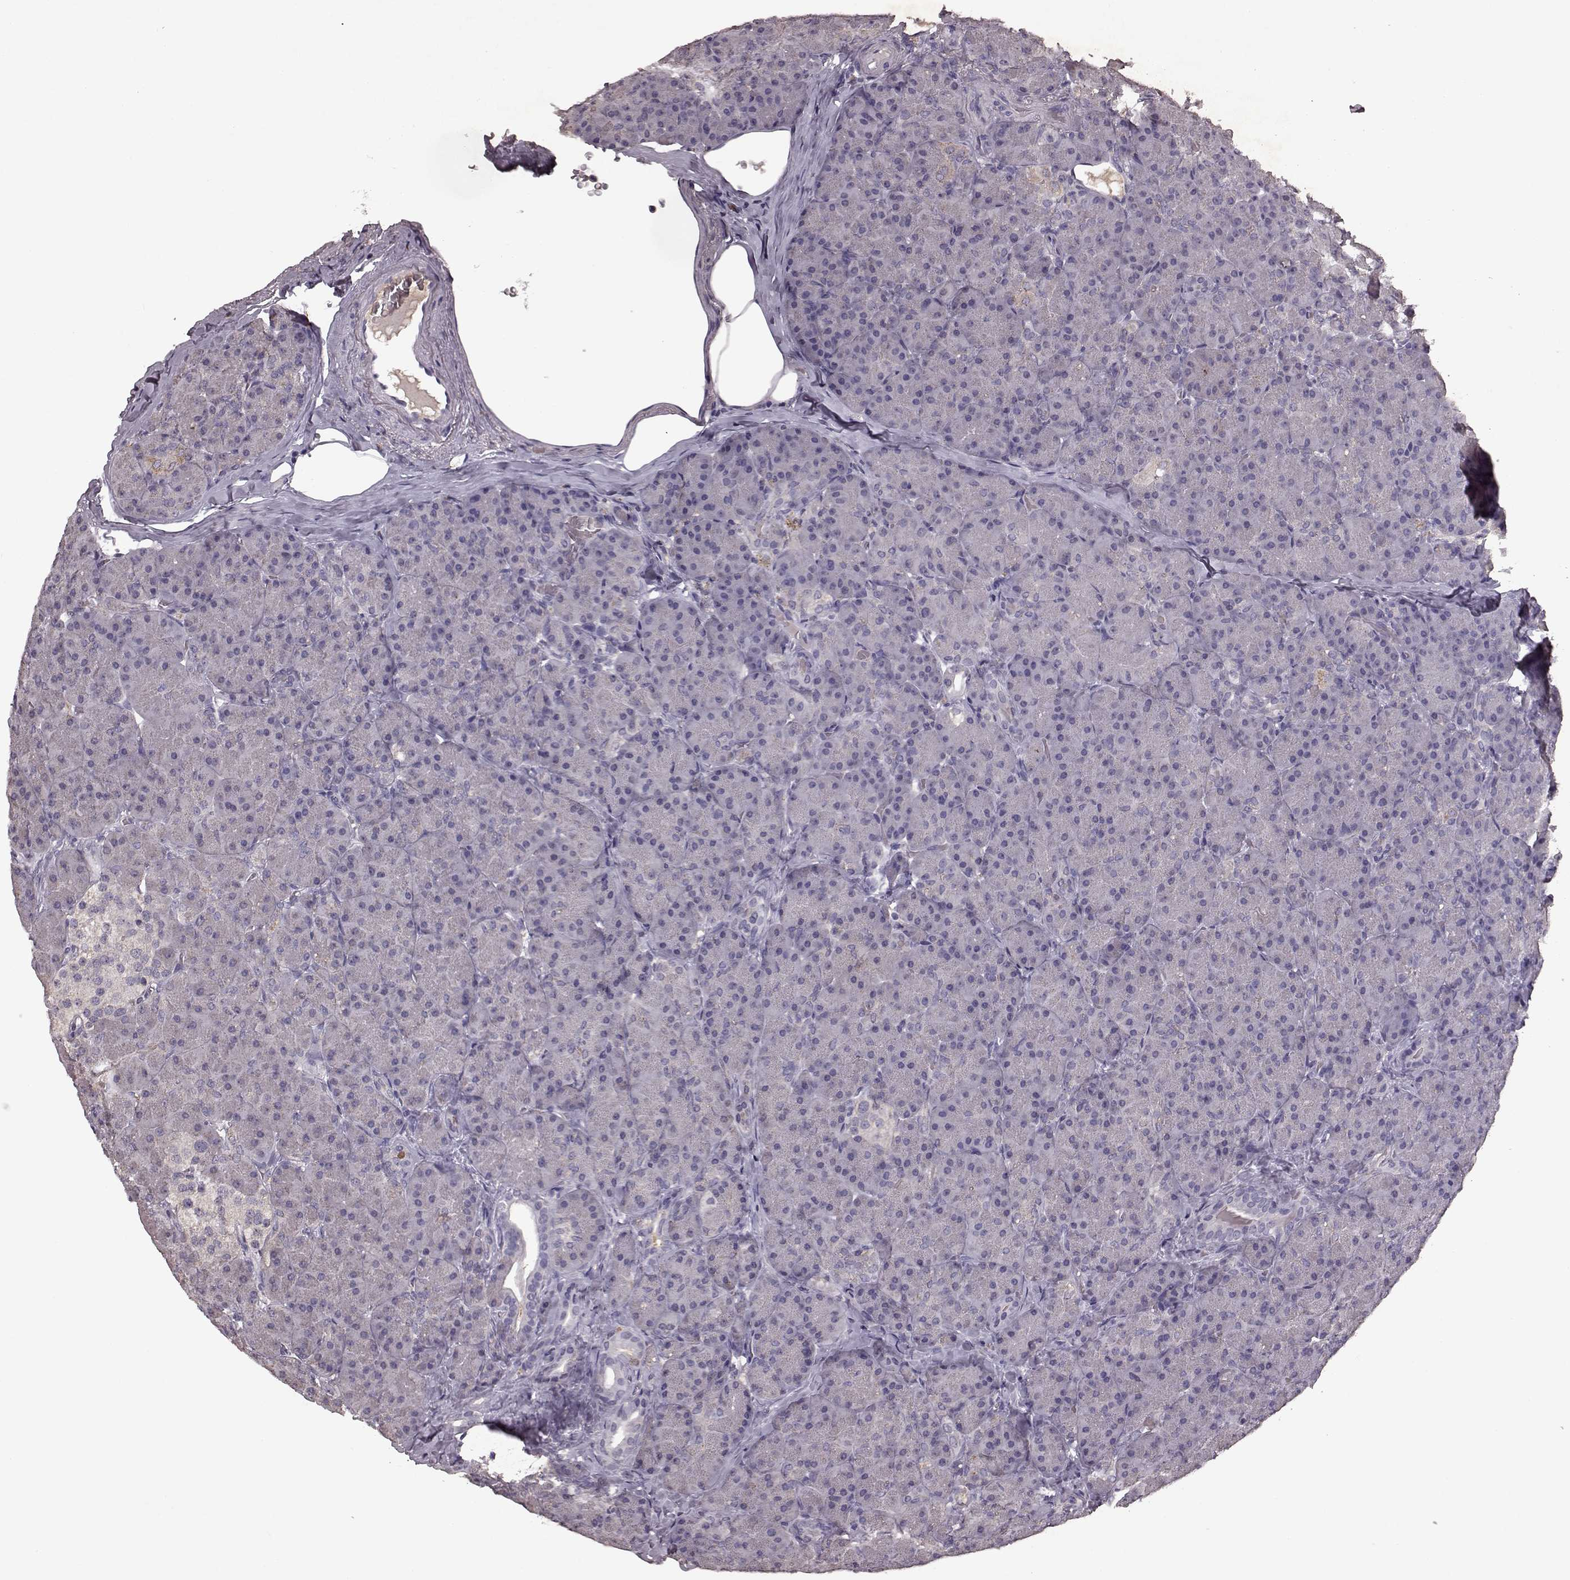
{"staining": {"intensity": "negative", "quantity": "none", "location": "none"}, "tissue": "pancreas", "cell_type": "Exocrine glandular cells", "image_type": "normal", "snomed": [{"axis": "morphology", "description": "Normal tissue, NOS"}, {"axis": "topography", "description": "Pancreas"}], "caption": "DAB immunohistochemical staining of normal pancreas exhibits no significant expression in exocrine glandular cells. Brightfield microscopy of IHC stained with DAB (3,3'-diaminobenzidine) (brown) and hematoxylin (blue), captured at high magnification.", "gene": "FRRS1L", "patient": {"sex": "male", "age": 57}}